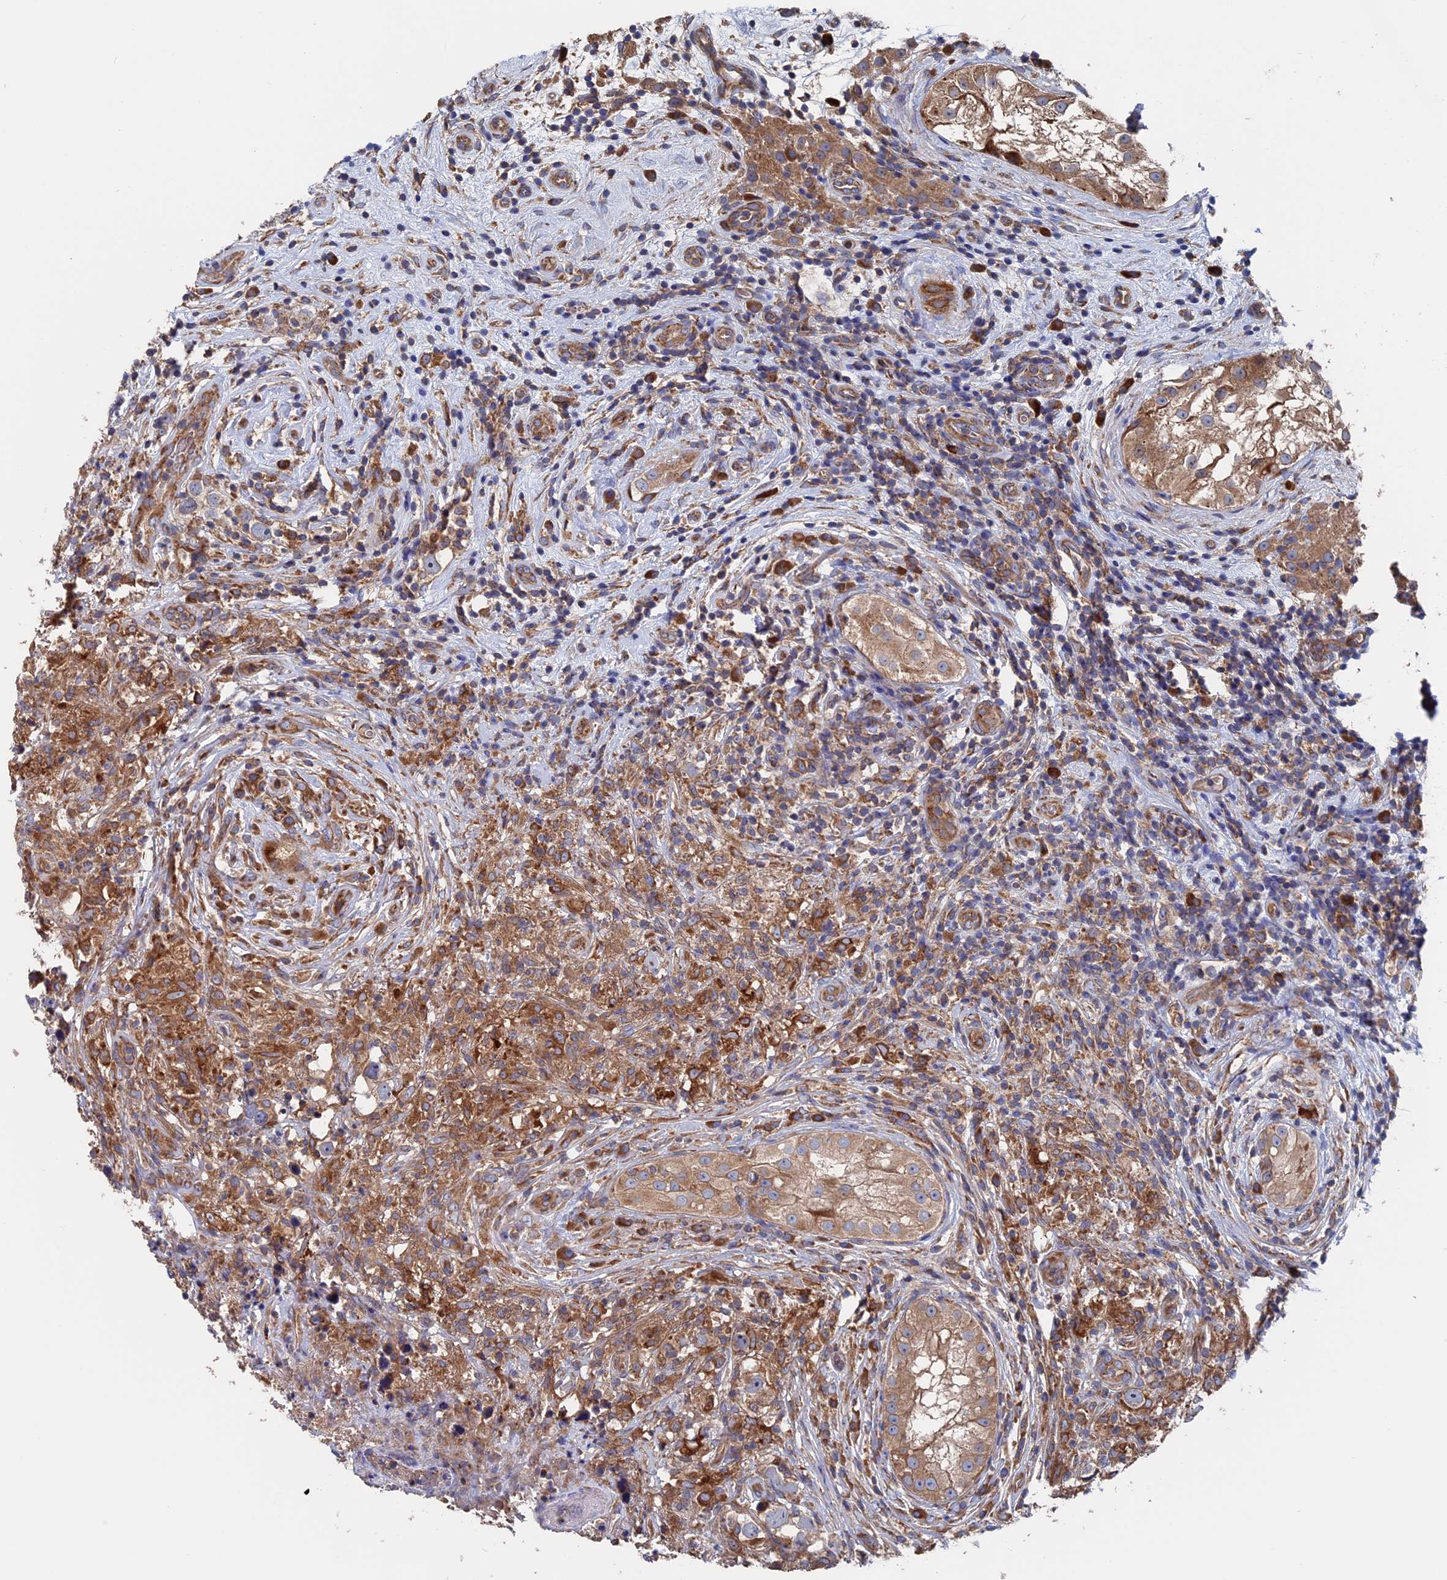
{"staining": {"intensity": "moderate", "quantity": ">75%", "location": "cytoplasmic/membranous"}, "tissue": "testis cancer", "cell_type": "Tumor cells", "image_type": "cancer", "snomed": [{"axis": "morphology", "description": "Seminoma, NOS"}, {"axis": "topography", "description": "Testis"}], "caption": "Approximately >75% of tumor cells in testis cancer reveal moderate cytoplasmic/membranous protein positivity as visualized by brown immunohistochemical staining.", "gene": "DNAJC3", "patient": {"sex": "male", "age": 49}}